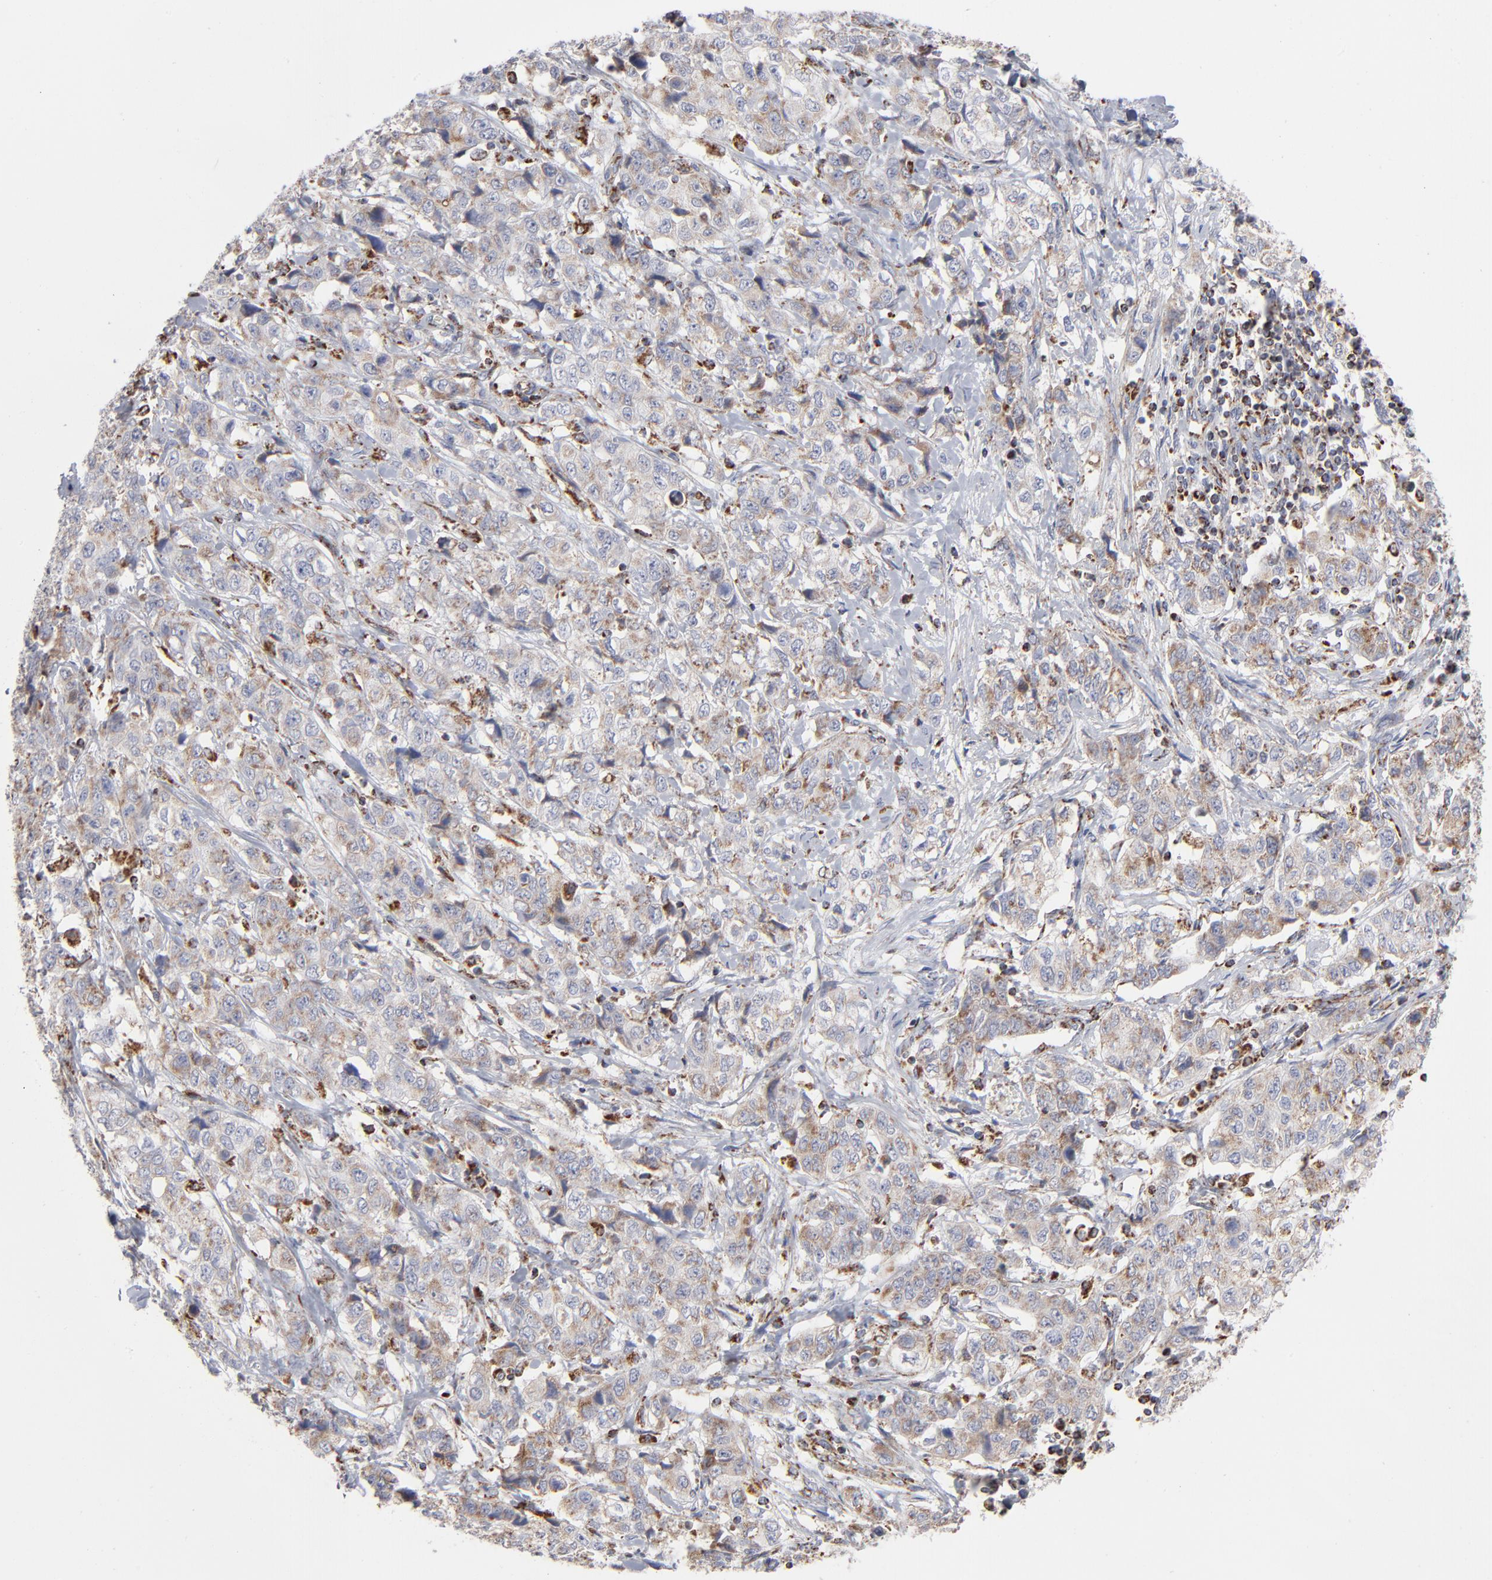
{"staining": {"intensity": "moderate", "quantity": "25%-75%", "location": "cytoplasmic/membranous"}, "tissue": "stomach cancer", "cell_type": "Tumor cells", "image_type": "cancer", "snomed": [{"axis": "morphology", "description": "Adenocarcinoma, NOS"}, {"axis": "topography", "description": "Stomach"}], "caption": "Immunohistochemistry (IHC) of stomach cancer (adenocarcinoma) demonstrates medium levels of moderate cytoplasmic/membranous positivity in approximately 25%-75% of tumor cells. (Stains: DAB (3,3'-diaminobenzidine) in brown, nuclei in blue, Microscopy: brightfield microscopy at high magnification).", "gene": "ASB3", "patient": {"sex": "male", "age": 48}}